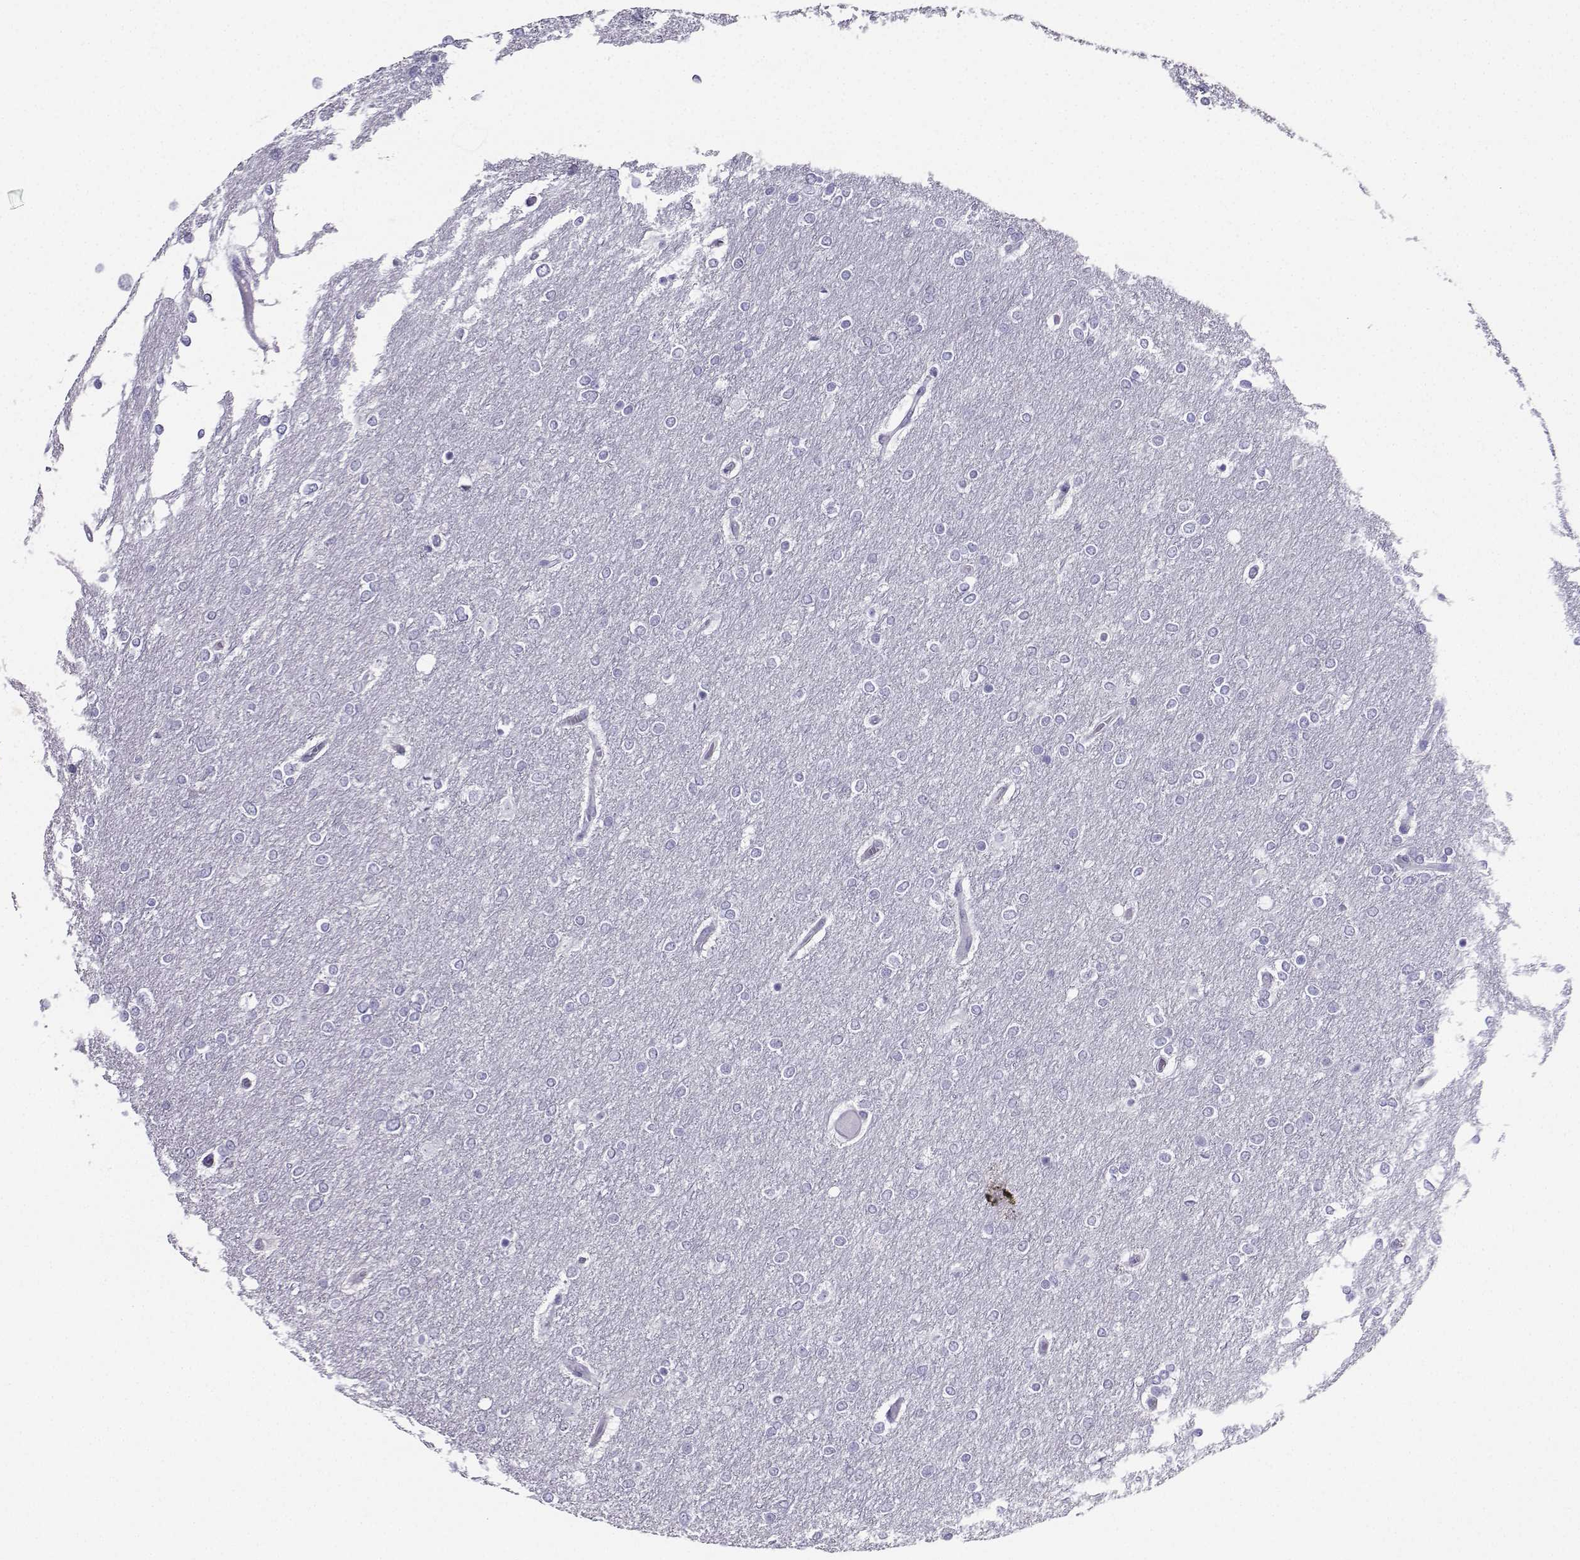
{"staining": {"intensity": "negative", "quantity": "none", "location": "none"}, "tissue": "glioma", "cell_type": "Tumor cells", "image_type": "cancer", "snomed": [{"axis": "morphology", "description": "Glioma, malignant, High grade"}, {"axis": "topography", "description": "Brain"}], "caption": "Immunohistochemistry (IHC) of human glioma exhibits no staining in tumor cells.", "gene": "CD109", "patient": {"sex": "female", "age": 61}}